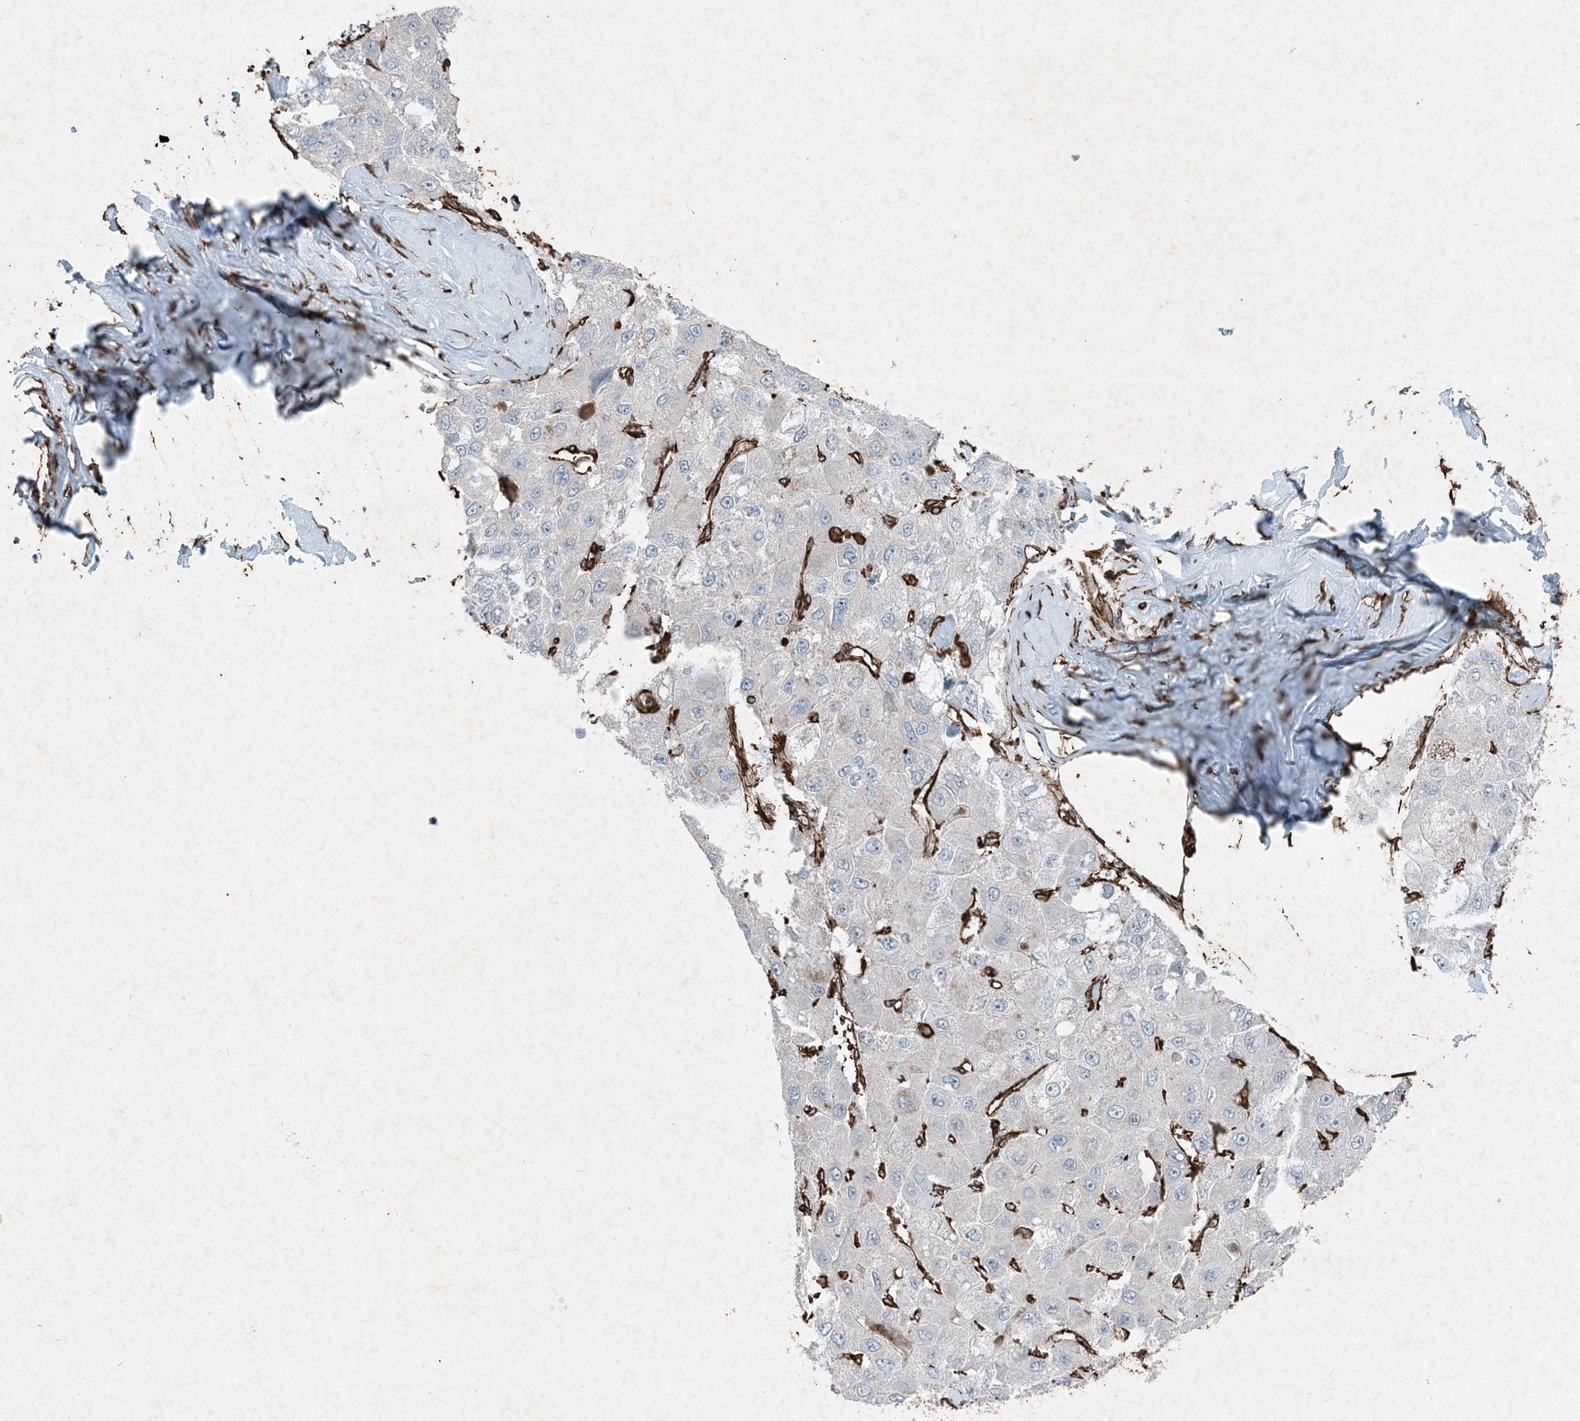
{"staining": {"intensity": "negative", "quantity": "none", "location": "none"}, "tissue": "liver cancer", "cell_type": "Tumor cells", "image_type": "cancer", "snomed": [{"axis": "morphology", "description": "Carcinoma, Hepatocellular, NOS"}, {"axis": "topography", "description": "Liver"}], "caption": "Hepatocellular carcinoma (liver) stained for a protein using IHC demonstrates no expression tumor cells.", "gene": "RYK", "patient": {"sex": "male", "age": 80}}